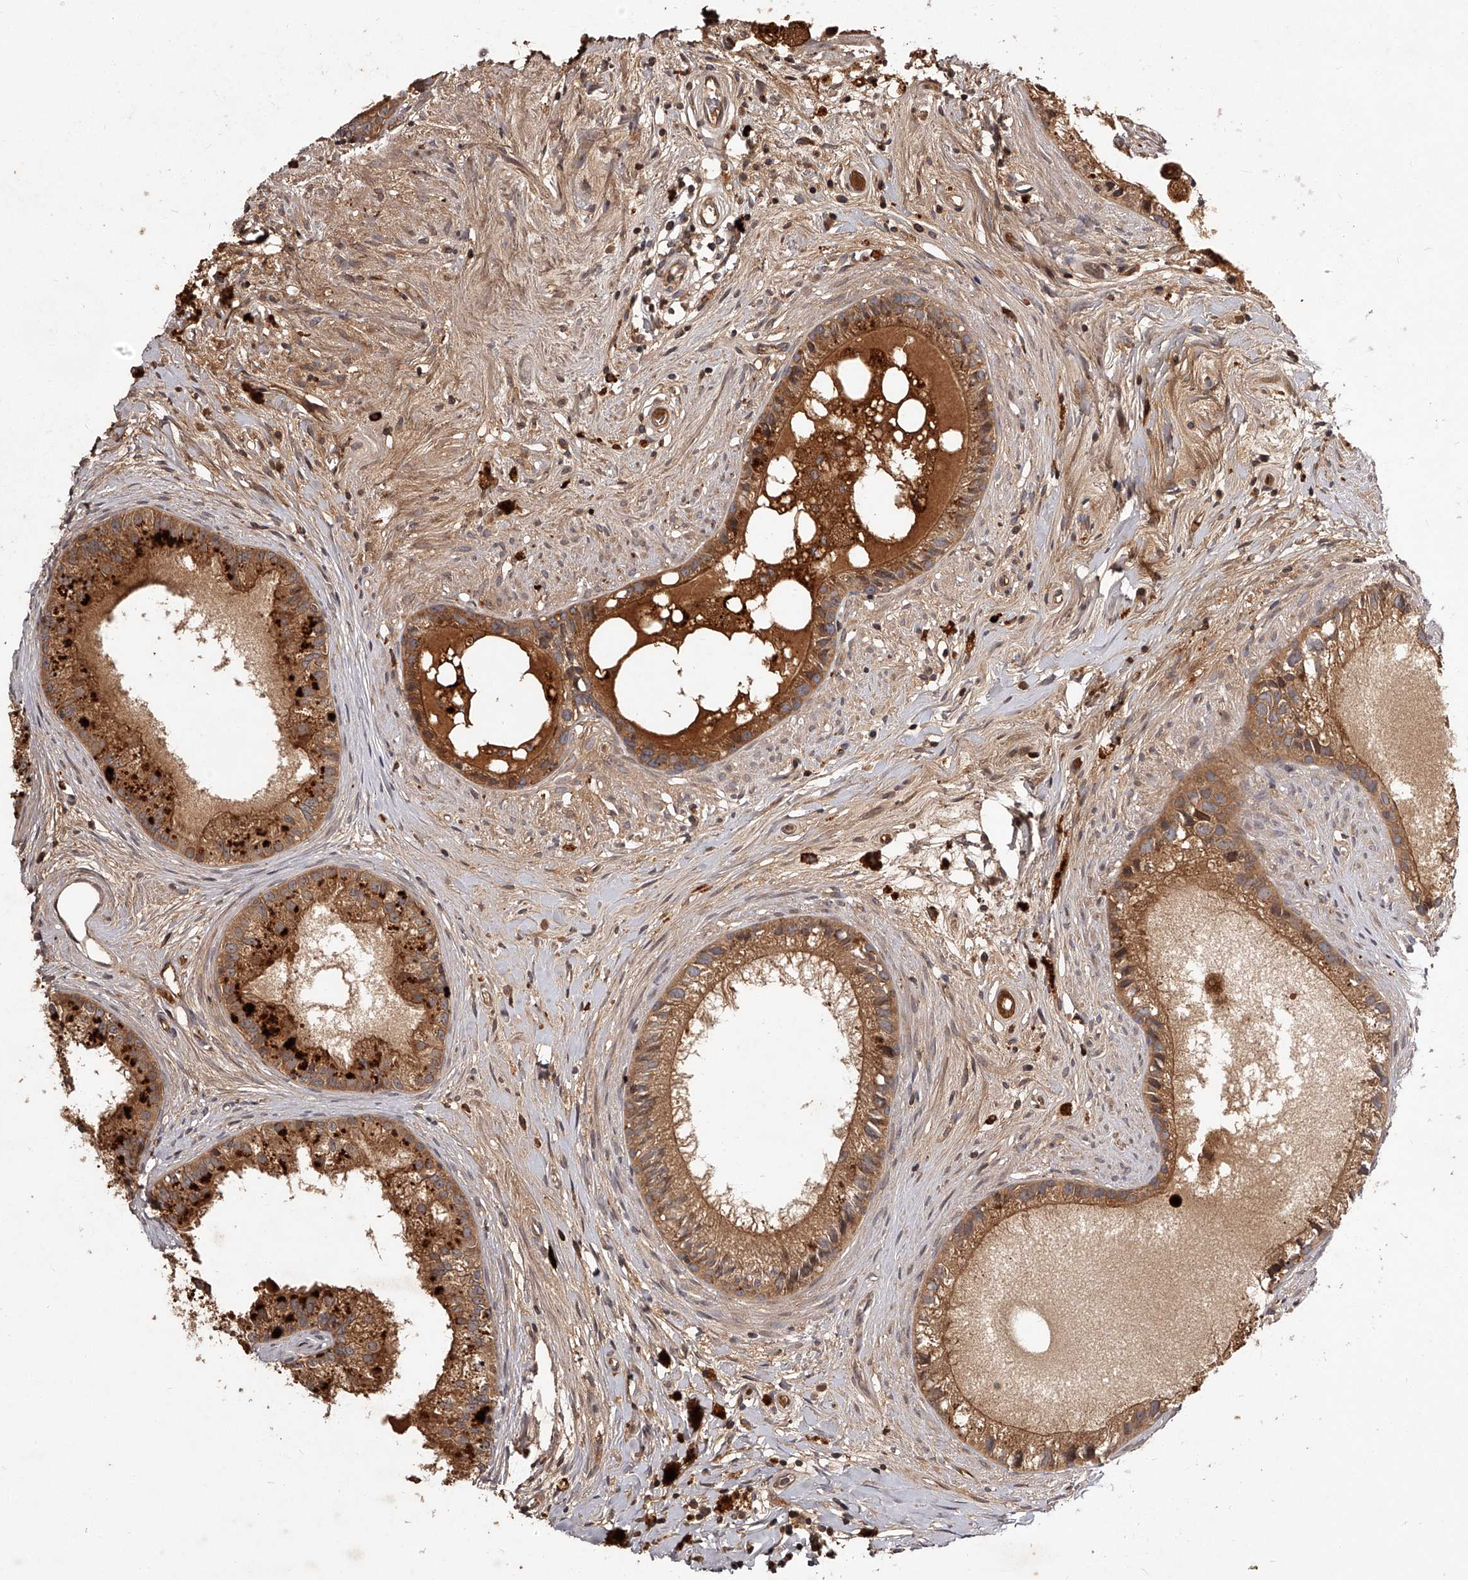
{"staining": {"intensity": "moderate", "quantity": ">75%", "location": "cytoplasmic/membranous"}, "tissue": "epididymis", "cell_type": "Glandular cells", "image_type": "normal", "snomed": [{"axis": "morphology", "description": "Normal tissue, NOS"}, {"axis": "topography", "description": "Epididymis"}], "caption": "A brown stain shows moderate cytoplasmic/membranous staining of a protein in glandular cells of unremarkable epididymis.", "gene": "CRYZL1", "patient": {"sex": "male", "age": 80}}